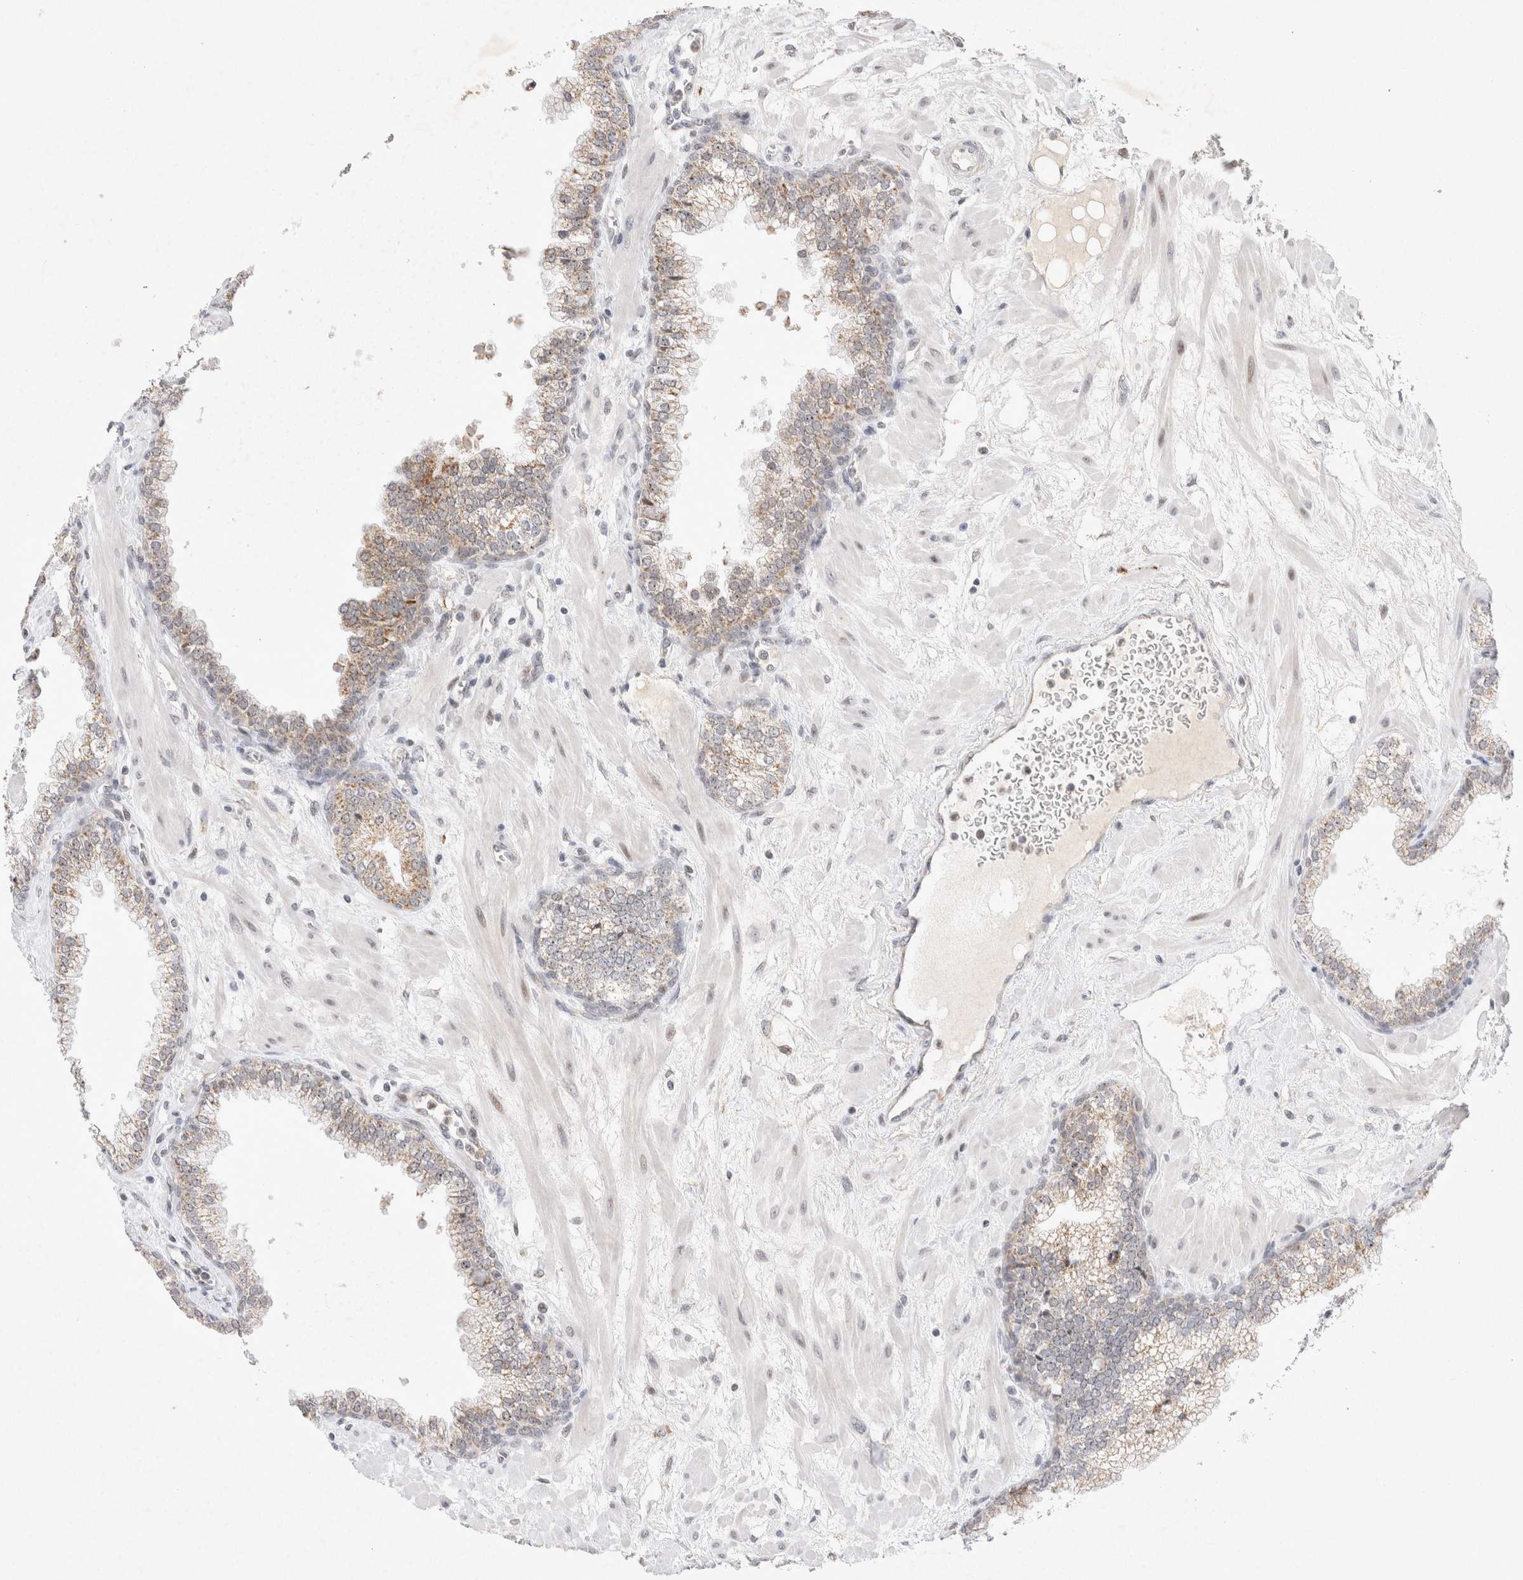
{"staining": {"intensity": "weak", "quantity": "25%-75%", "location": "cytoplasmic/membranous,nuclear"}, "tissue": "prostate", "cell_type": "Glandular cells", "image_type": "normal", "snomed": [{"axis": "morphology", "description": "Normal tissue, NOS"}, {"axis": "morphology", "description": "Urothelial carcinoma, Low grade"}, {"axis": "topography", "description": "Urinary bladder"}, {"axis": "topography", "description": "Prostate"}], "caption": "Weak cytoplasmic/membranous,nuclear positivity for a protein is present in approximately 25%-75% of glandular cells of benign prostate using immunohistochemistry.", "gene": "MRPL37", "patient": {"sex": "male", "age": 60}}